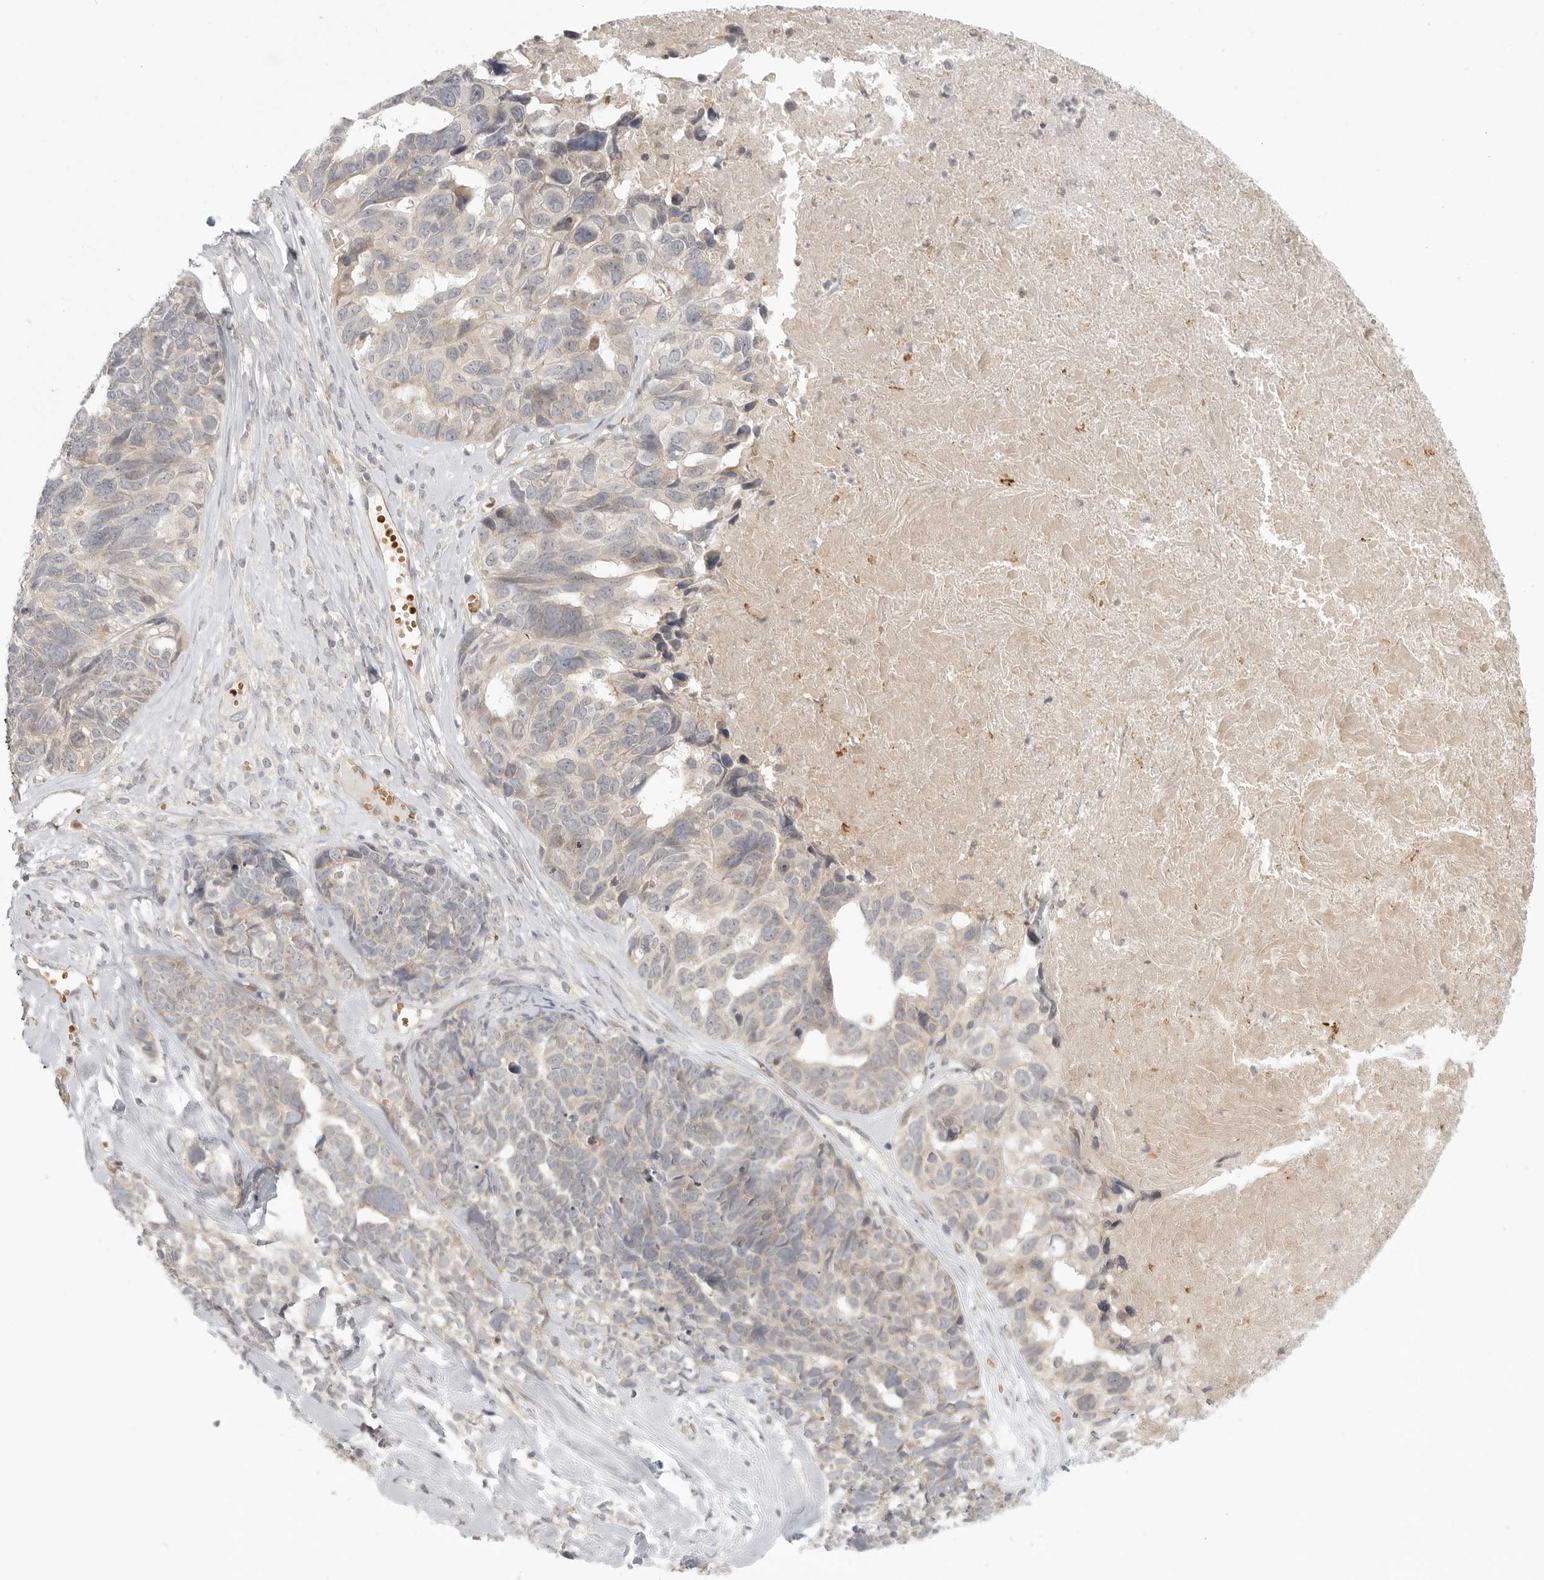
{"staining": {"intensity": "negative", "quantity": "none", "location": "none"}, "tissue": "ovarian cancer", "cell_type": "Tumor cells", "image_type": "cancer", "snomed": [{"axis": "morphology", "description": "Cystadenocarcinoma, serous, NOS"}, {"axis": "topography", "description": "Ovary"}], "caption": "This is a histopathology image of immunohistochemistry staining of serous cystadenocarcinoma (ovarian), which shows no positivity in tumor cells.", "gene": "CCPG1", "patient": {"sex": "female", "age": 79}}